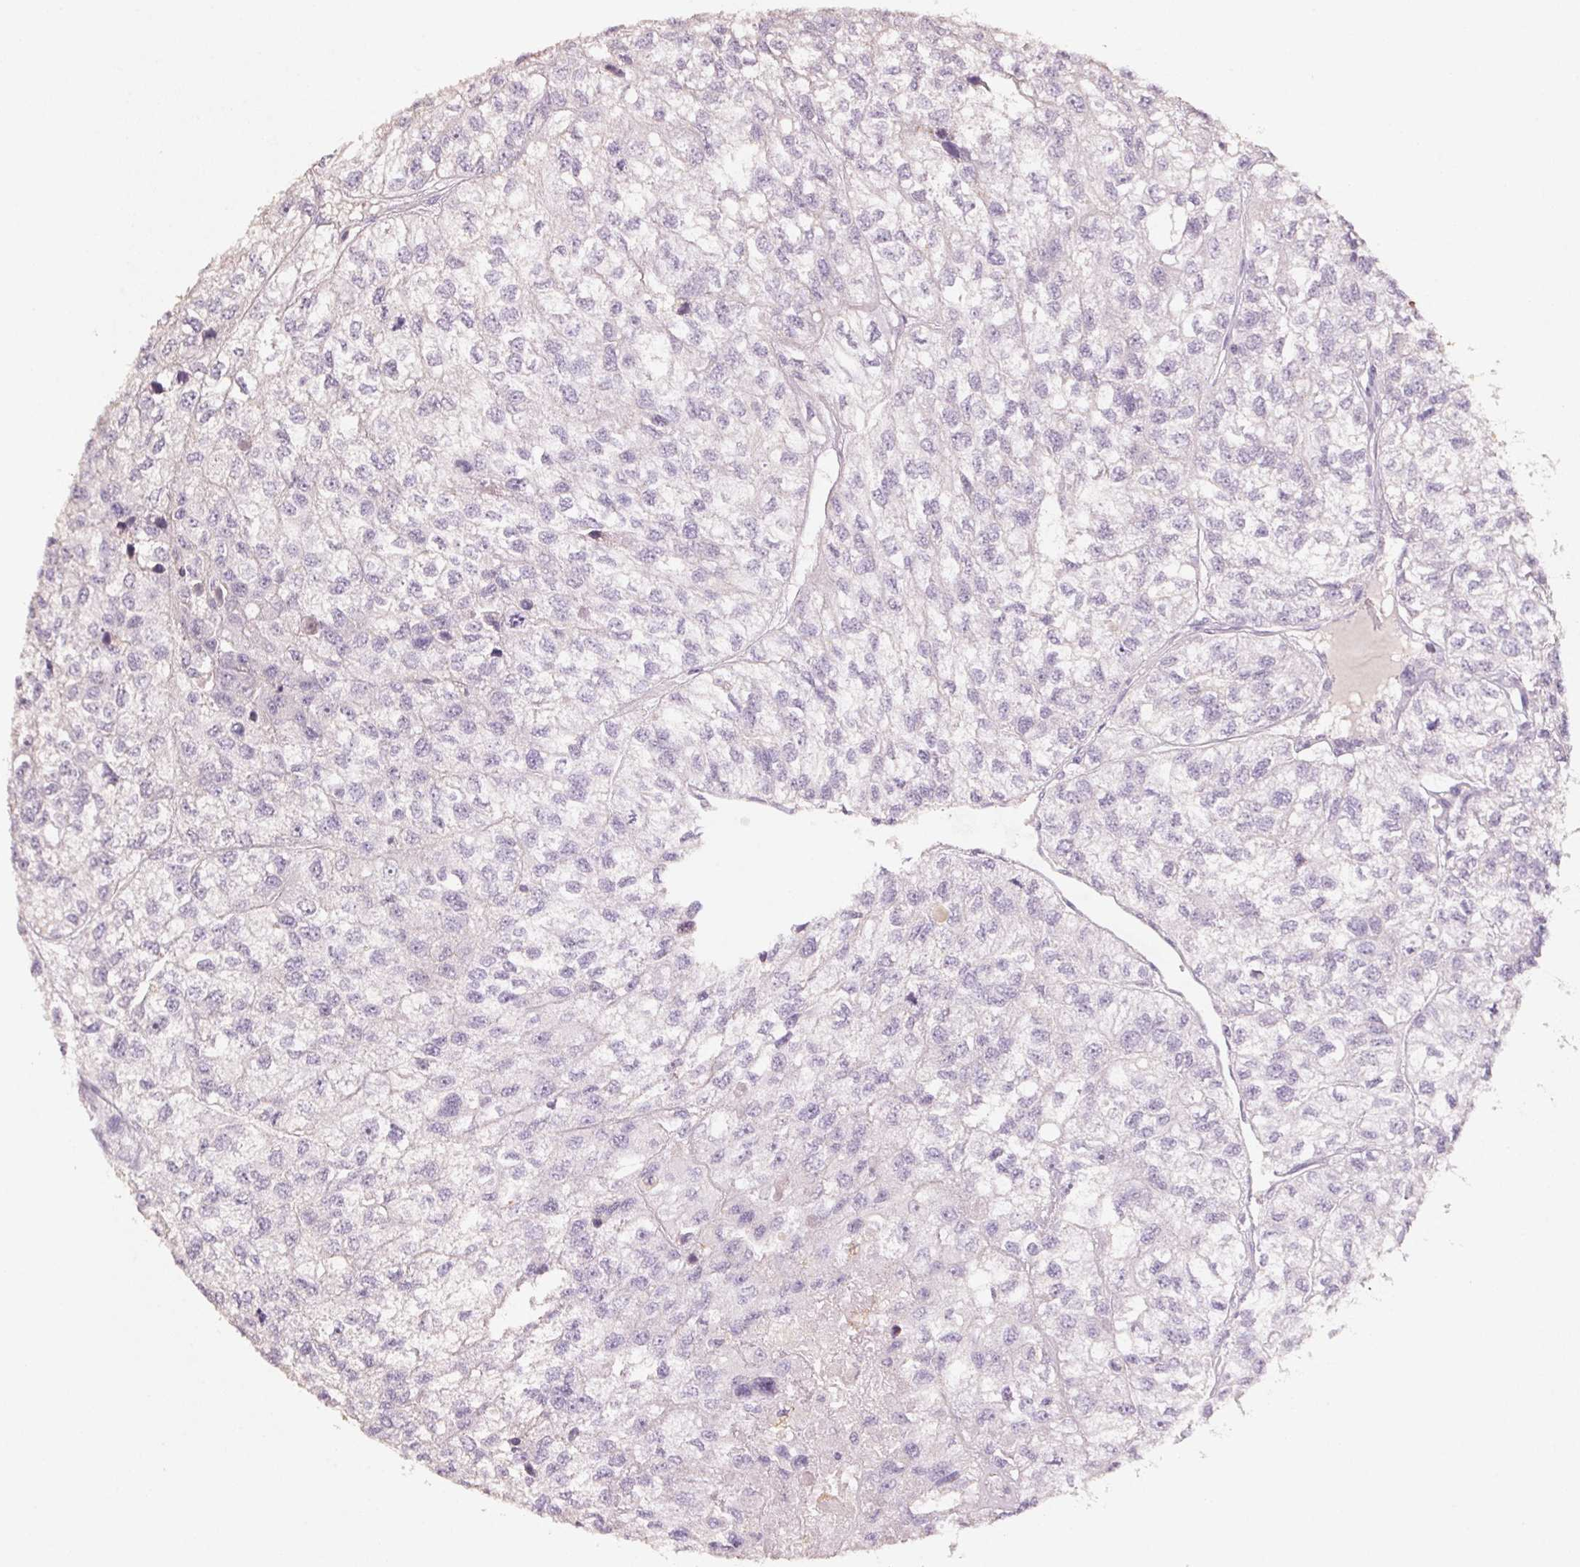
{"staining": {"intensity": "negative", "quantity": "none", "location": "none"}, "tissue": "renal cancer", "cell_type": "Tumor cells", "image_type": "cancer", "snomed": [{"axis": "morphology", "description": "Adenocarcinoma, NOS"}, {"axis": "topography", "description": "Kidney"}], "caption": "Histopathology image shows no significant protein staining in tumor cells of renal adenocarcinoma.", "gene": "CXCL5", "patient": {"sex": "male", "age": 56}}